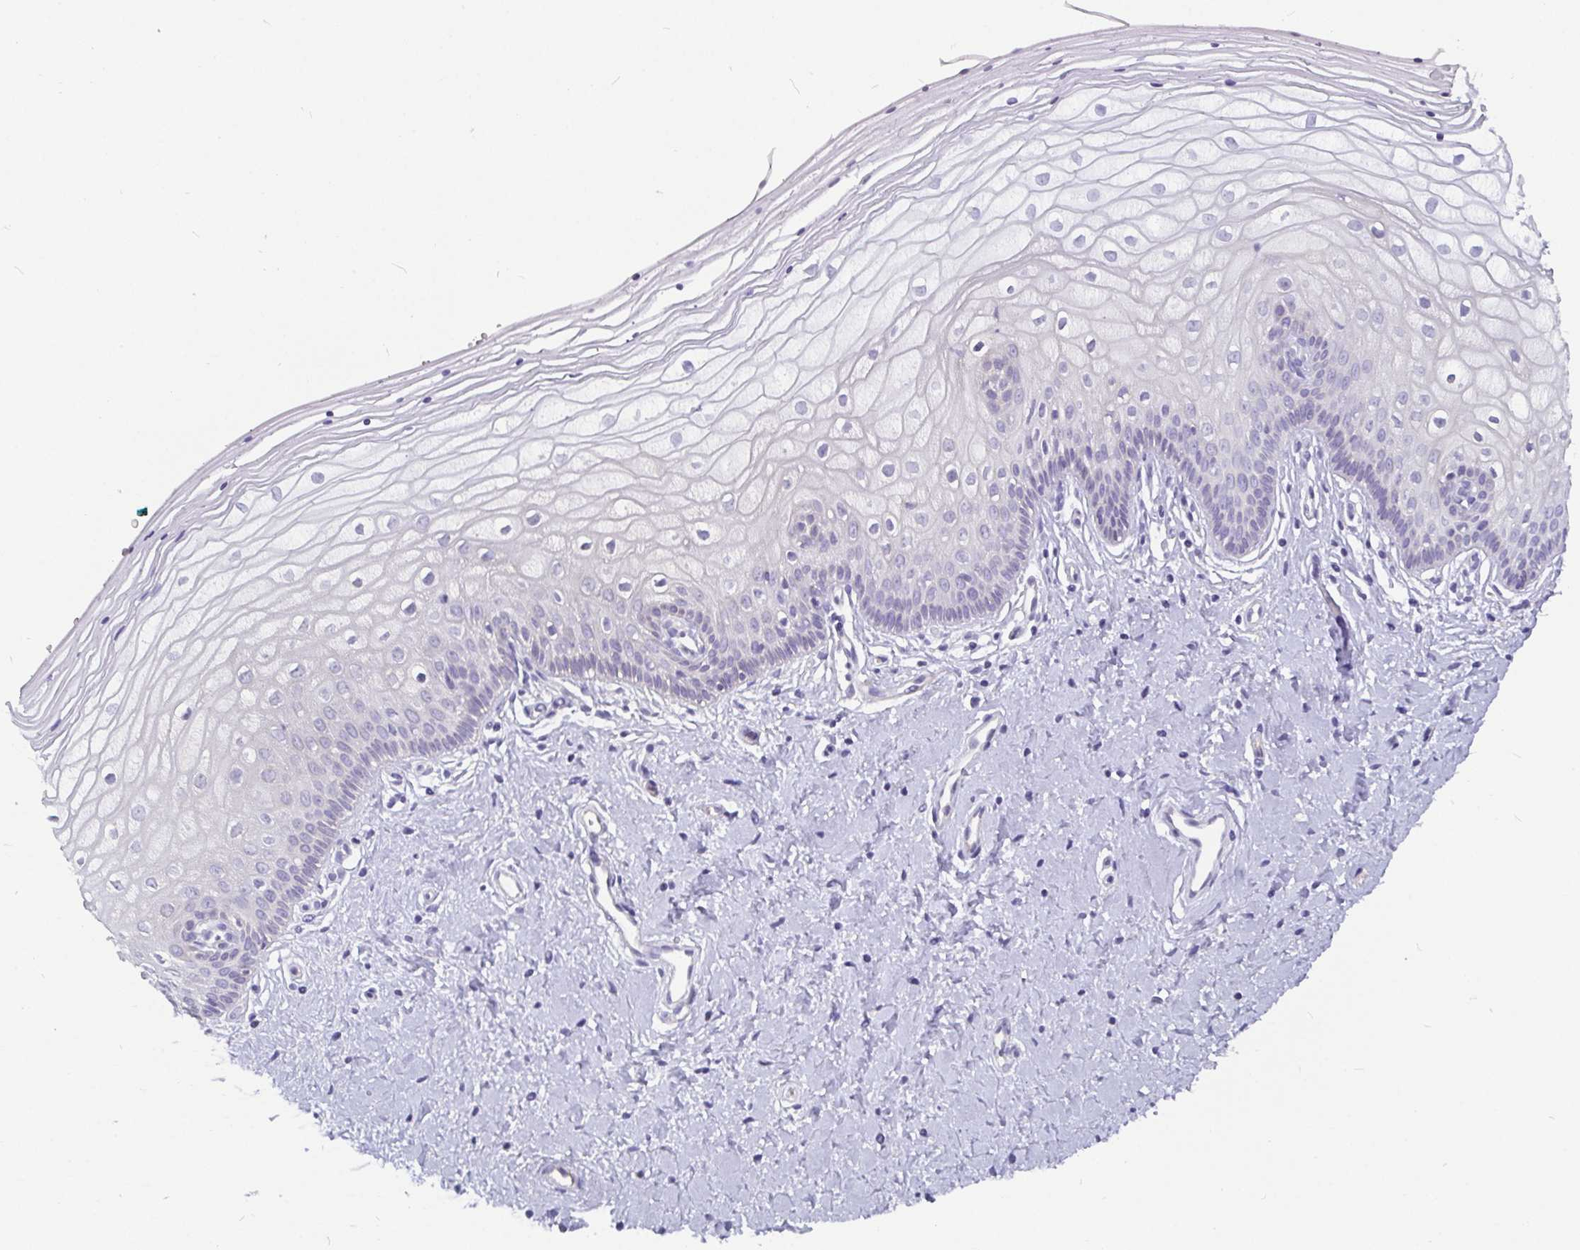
{"staining": {"intensity": "negative", "quantity": "none", "location": "none"}, "tissue": "vagina", "cell_type": "Squamous epithelial cells", "image_type": "normal", "snomed": [{"axis": "morphology", "description": "Normal tissue, NOS"}, {"axis": "topography", "description": "Vagina"}], "caption": "DAB immunohistochemical staining of normal vagina demonstrates no significant expression in squamous epithelial cells.", "gene": "ADAMTS6", "patient": {"sex": "female", "age": 39}}